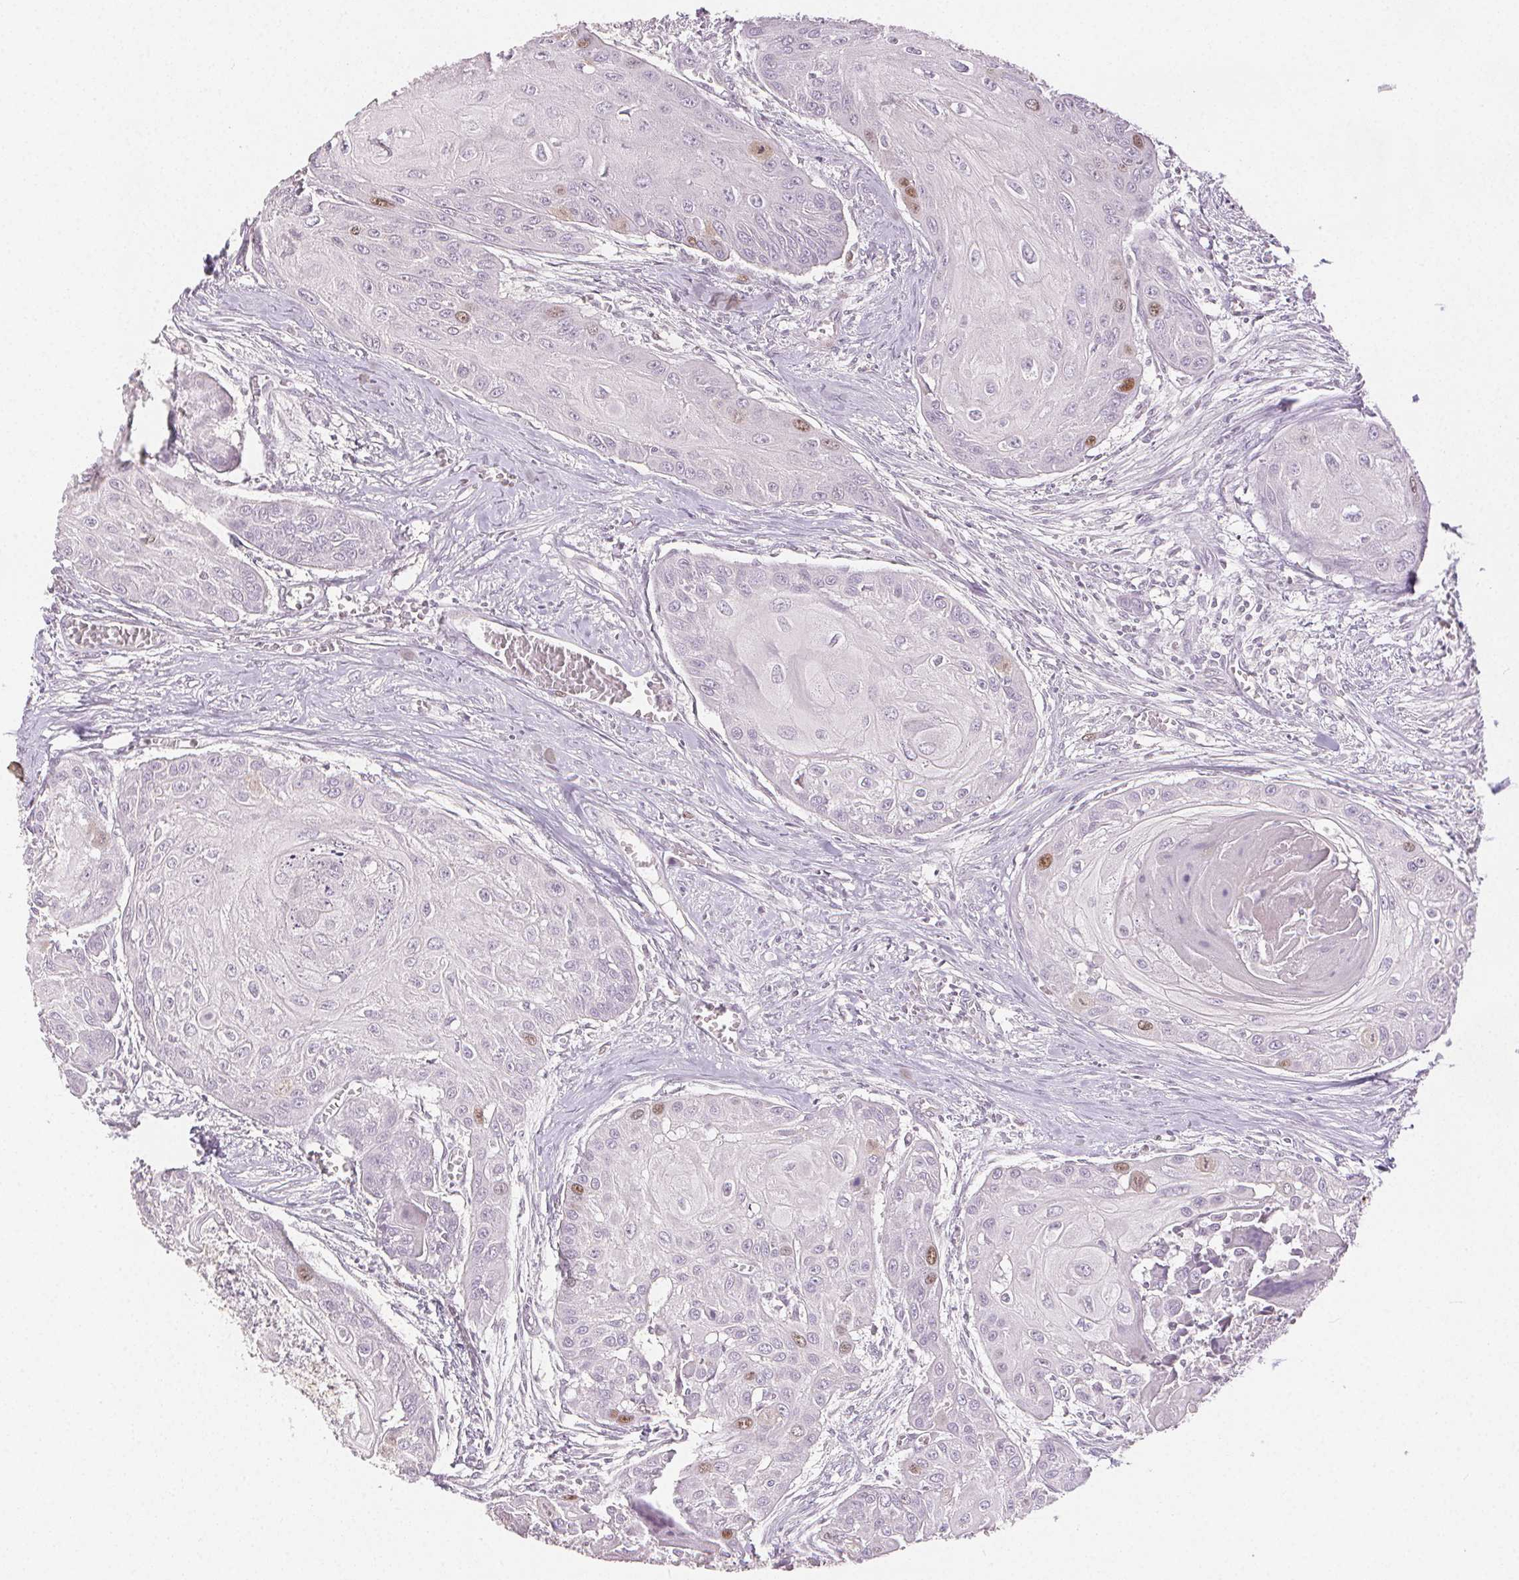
{"staining": {"intensity": "weak", "quantity": "<25%", "location": "nuclear"}, "tissue": "head and neck cancer", "cell_type": "Tumor cells", "image_type": "cancer", "snomed": [{"axis": "morphology", "description": "Squamous cell carcinoma, NOS"}, {"axis": "topography", "description": "Oral tissue"}, {"axis": "topography", "description": "Head-Neck"}], "caption": "High magnification brightfield microscopy of squamous cell carcinoma (head and neck) stained with DAB (3,3'-diaminobenzidine) (brown) and counterstained with hematoxylin (blue): tumor cells show no significant staining. The staining is performed using DAB brown chromogen with nuclei counter-stained in using hematoxylin.", "gene": "ANLN", "patient": {"sex": "male", "age": 71}}